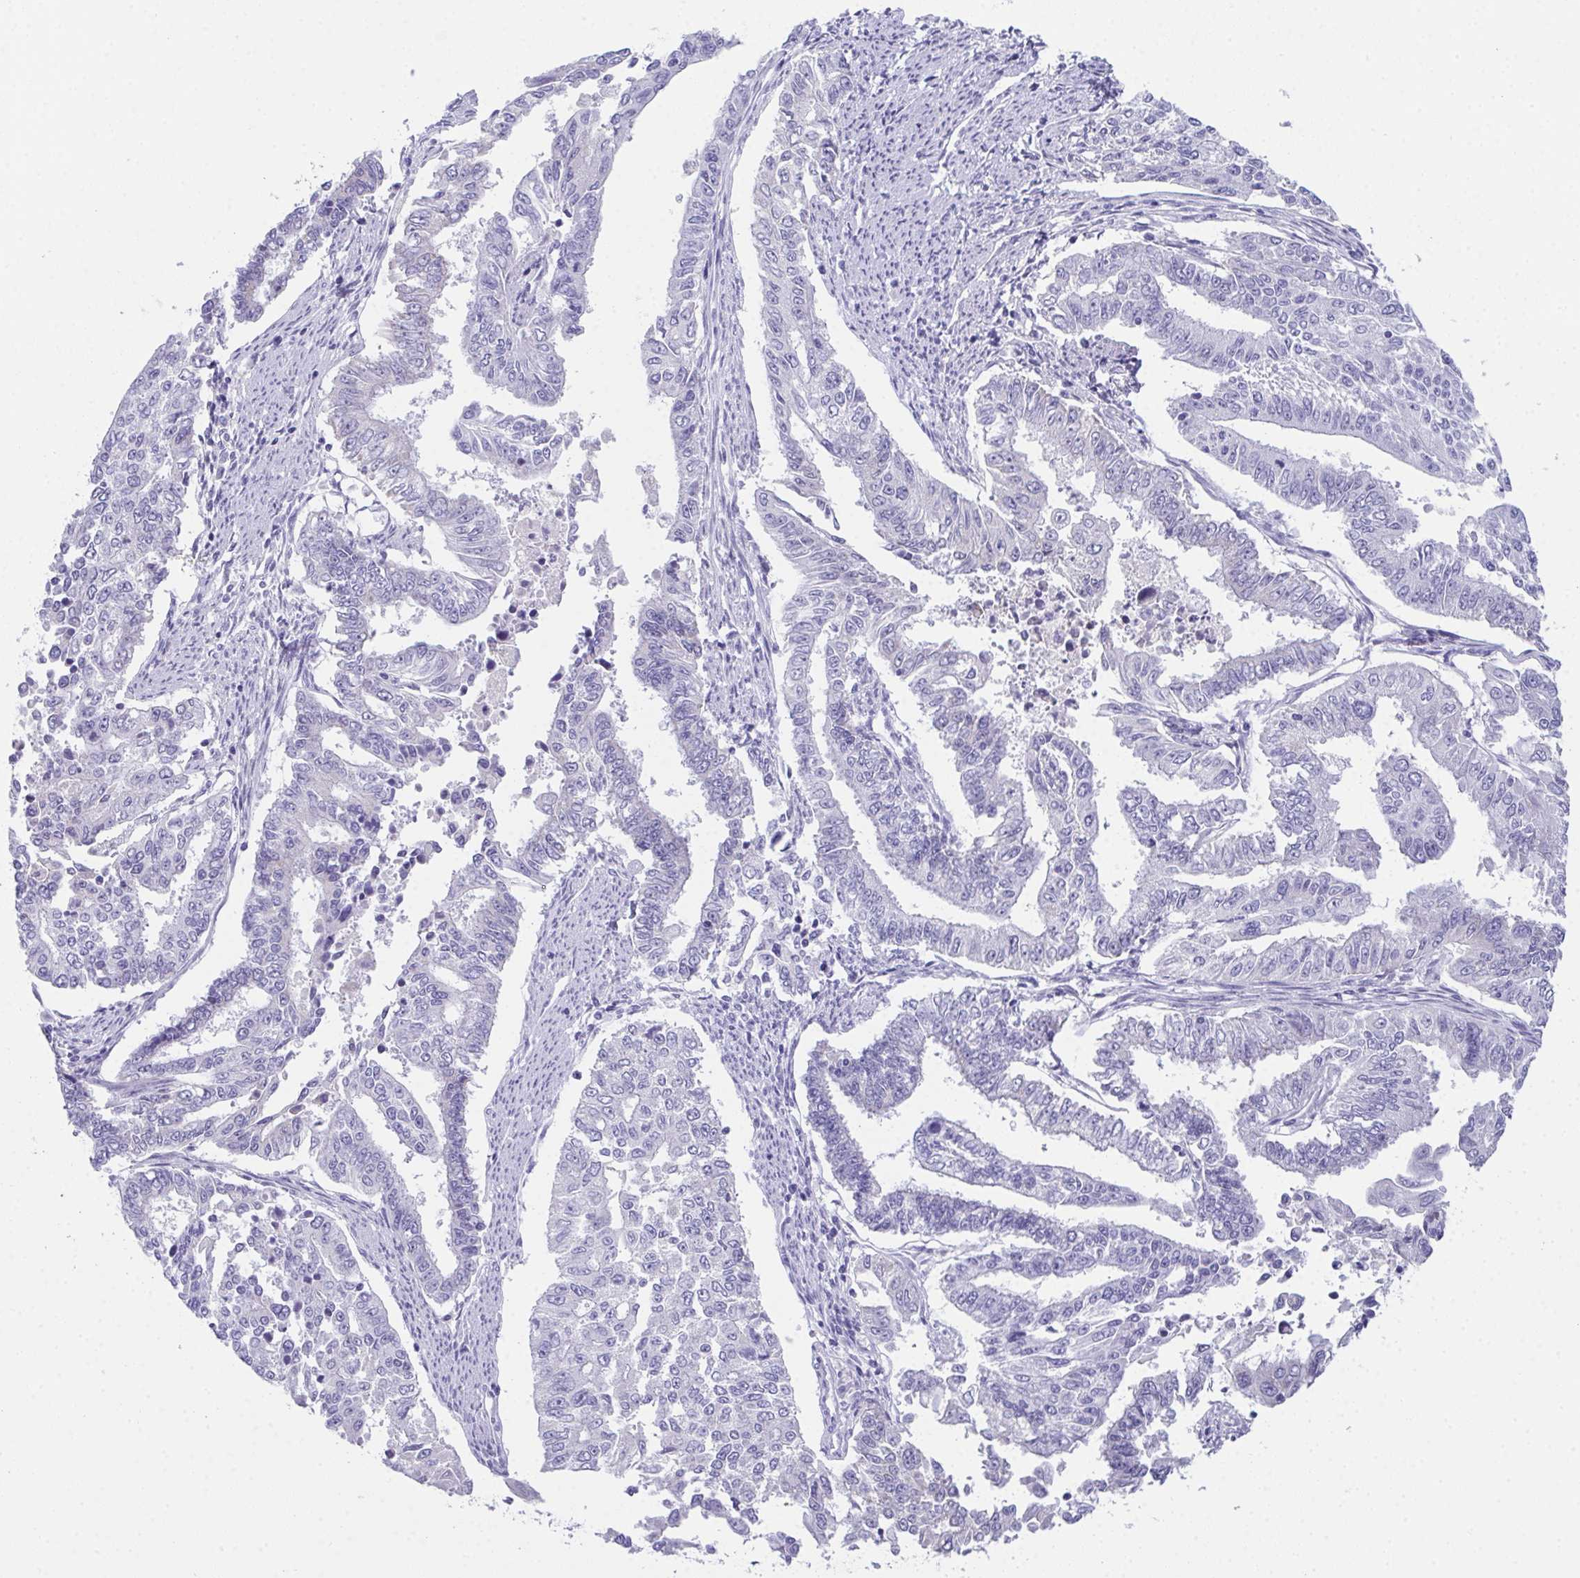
{"staining": {"intensity": "negative", "quantity": "none", "location": "none"}, "tissue": "endometrial cancer", "cell_type": "Tumor cells", "image_type": "cancer", "snomed": [{"axis": "morphology", "description": "Adenocarcinoma, NOS"}, {"axis": "topography", "description": "Uterus"}], "caption": "Immunohistochemical staining of endometrial cancer reveals no significant positivity in tumor cells. (Brightfield microscopy of DAB immunohistochemistry at high magnification).", "gene": "TEX19", "patient": {"sex": "female", "age": 59}}